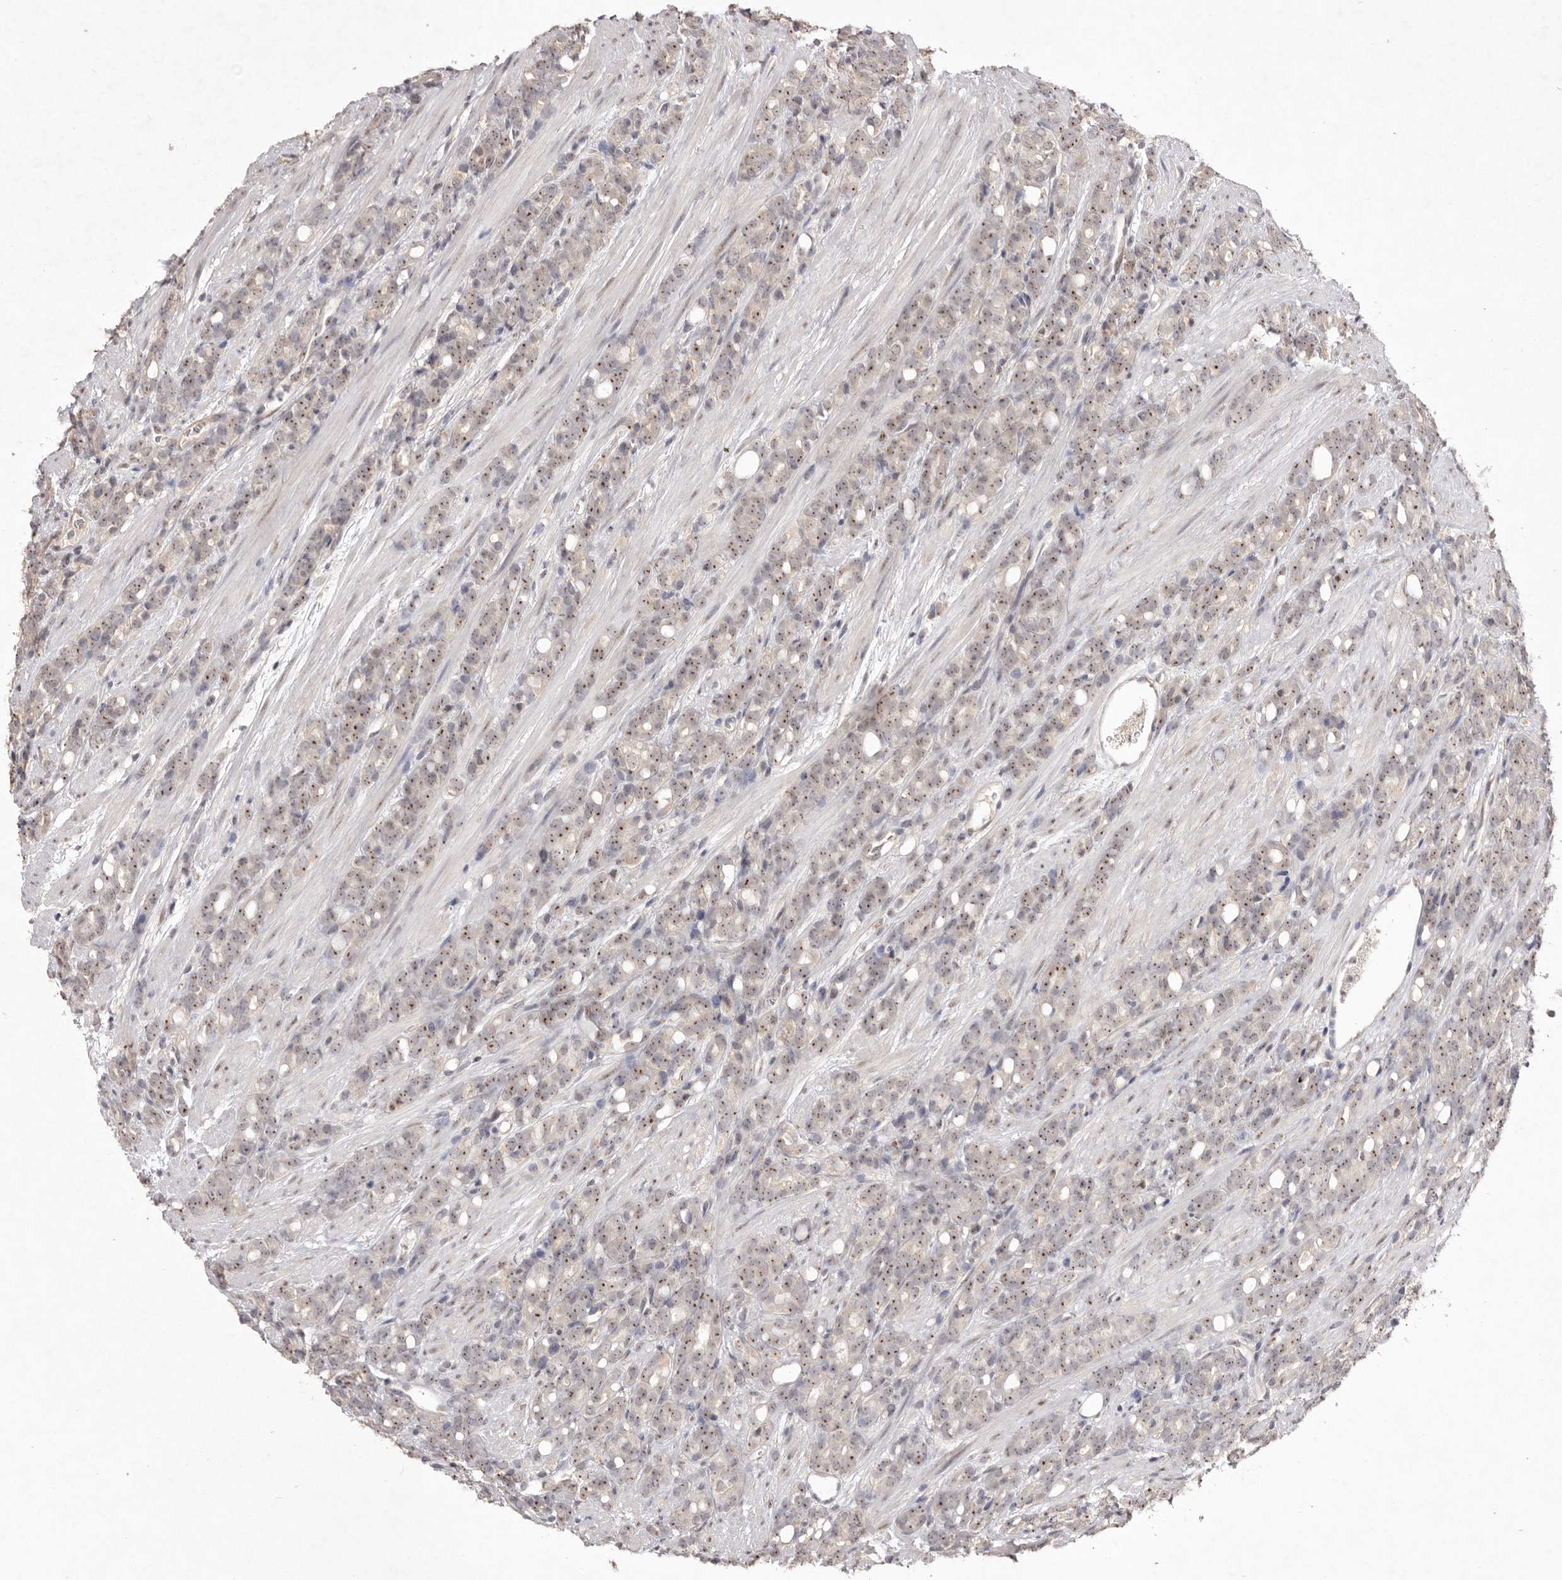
{"staining": {"intensity": "moderate", "quantity": ">75%", "location": "nuclear"}, "tissue": "prostate cancer", "cell_type": "Tumor cells", "image_type": "cancer", "snomed": [{"axis": "morphology", "description": "Adenocarcinoma, High grade"}, {"axis": "topography", "description": "Prostate"}], "caption": "This micrograph reveals immunohistochemistry (IHC) staining of human prostate high-grade adenocarcinoma, with medium moderate nuclear expression in approximately >75% of tumor cells.", "gene": "TADA1", "patient": {"sex": "male", "age": 62}}